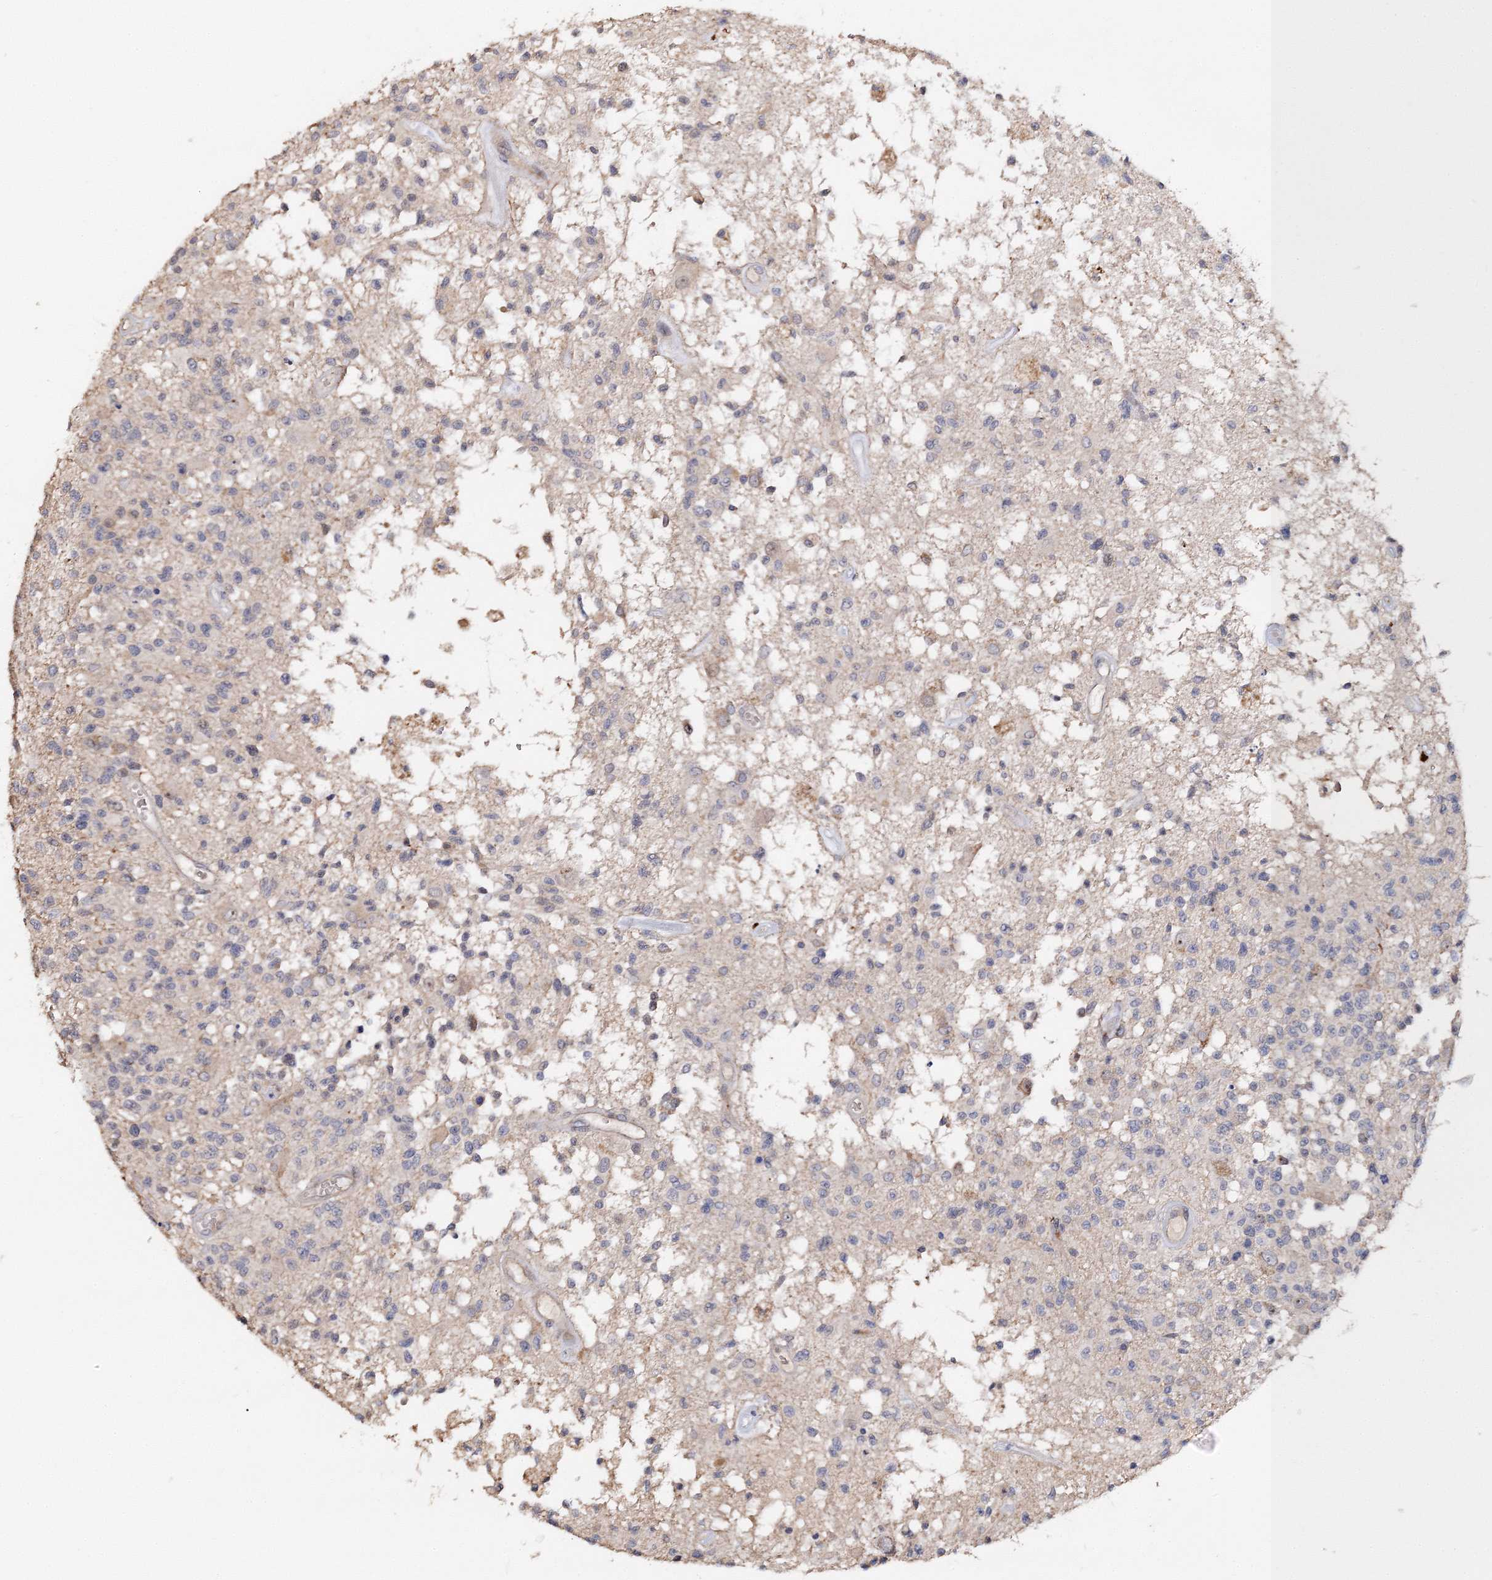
{"staining": {"intensity": "negative", "quantity": "none", "location": "none"}, "tissue": "glioma", "cell_type": "Tumor cells", "image_type": "cancer", "snomed": [{"axis": "morphology", "description": "Glioma, malignant, High grade"}, {"axis": "morphology", "description": "Glioblastoma, NOS"}, {"axis": "topography", "description": "Brain"}], "caption": "Tumor cells show no significant protein expression in glioma.", "gene": "GJB5", "patient": {"sex": "male", "age": 60}}